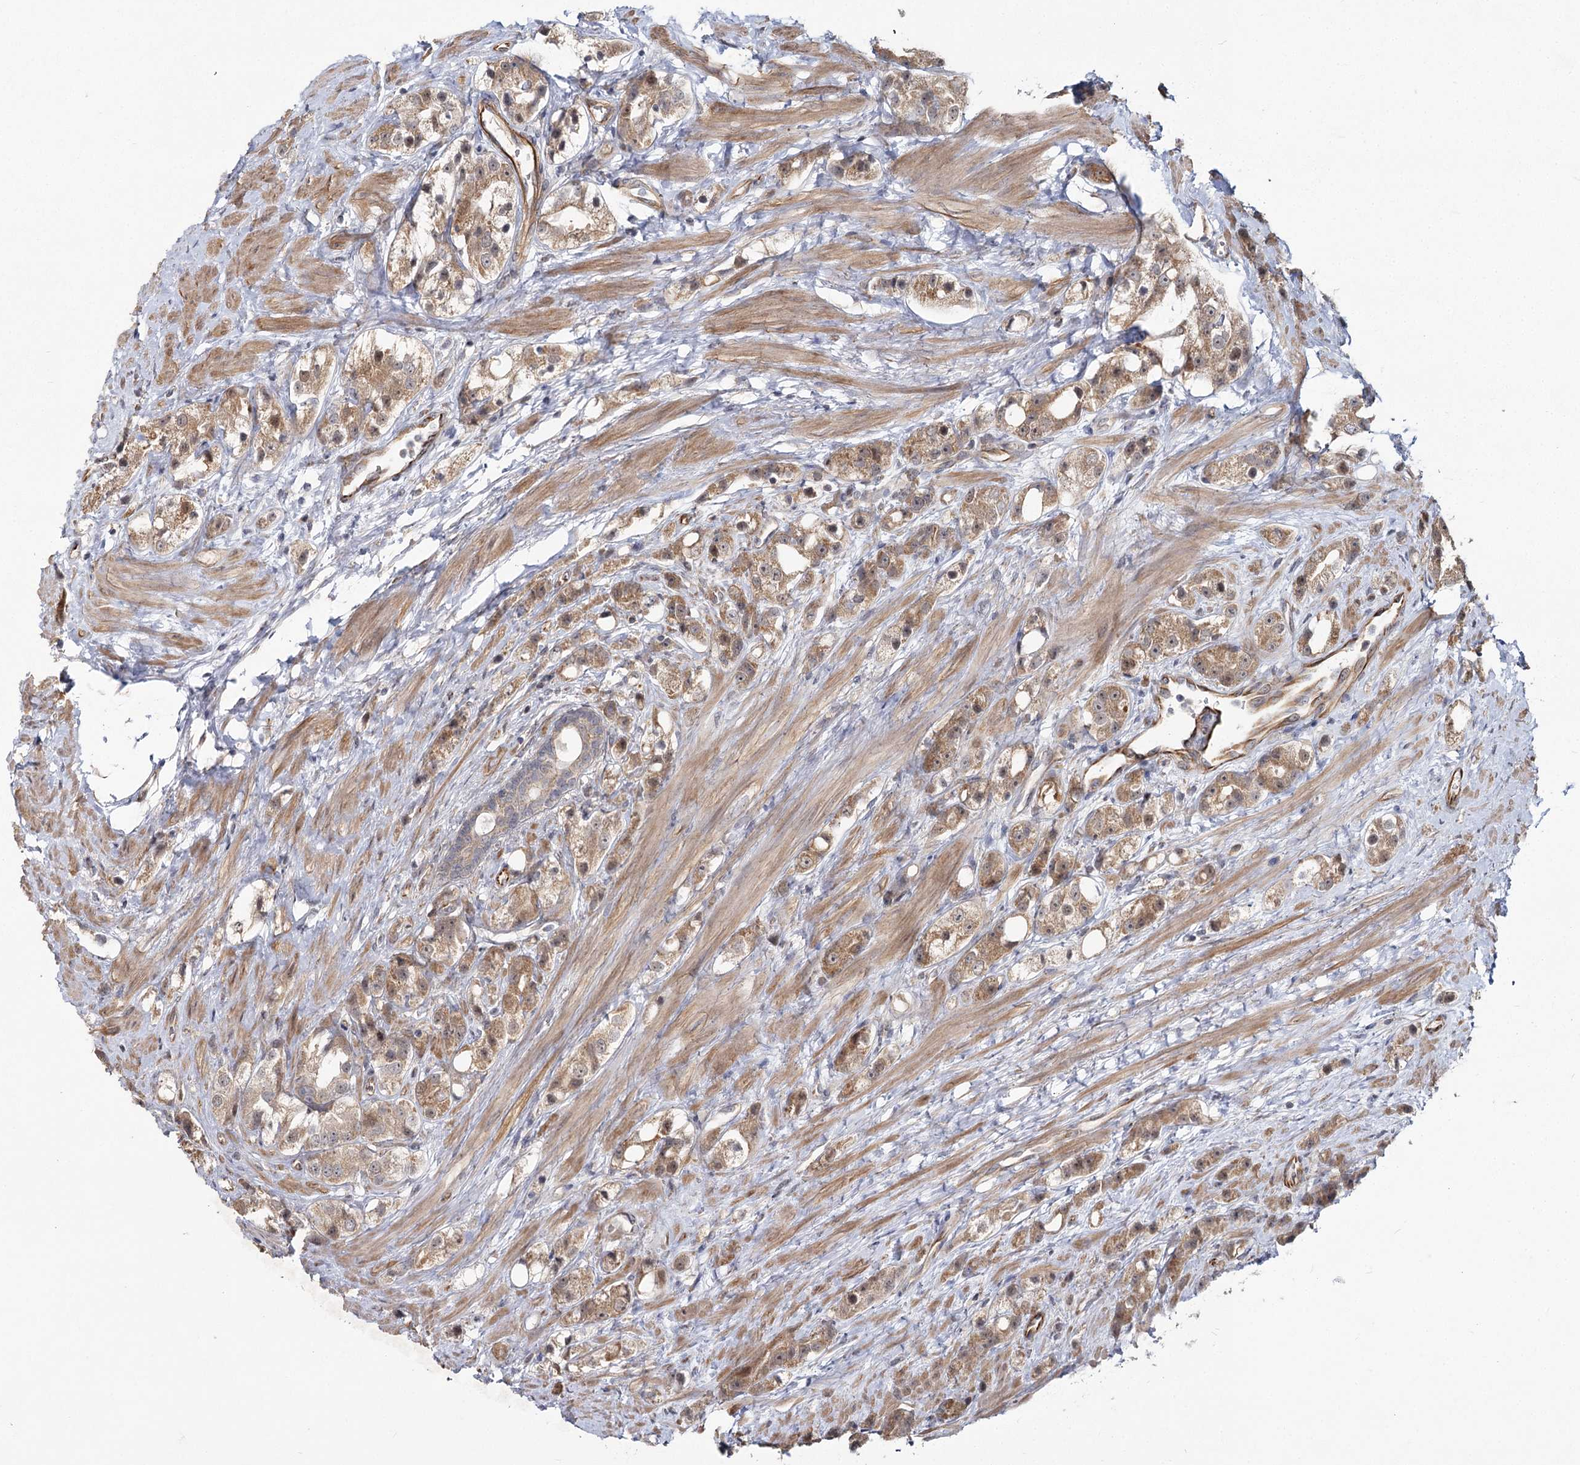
{"staining": {"intensity": "moderate", "quantity": ">75%", "location": "cytoplasmic/membranous"}, "tissue": "prostate cancer", "cell_type": "Tumor cells", "image_type": "cancer", "snomed": [{"axis": "morphology", "description": "Adenocarcinoma, NOS"}, {"axis": "topography", "description": "Prostate"}], "caption": "An image showing moderate cytoplasmic/membranous positivity in about >75% of tumor cells in prostate cancer, as visualized by brown immunohistochemical staining.", "gene": "TBC1D9B", "patient": {"sex": "male", "age": 79}}